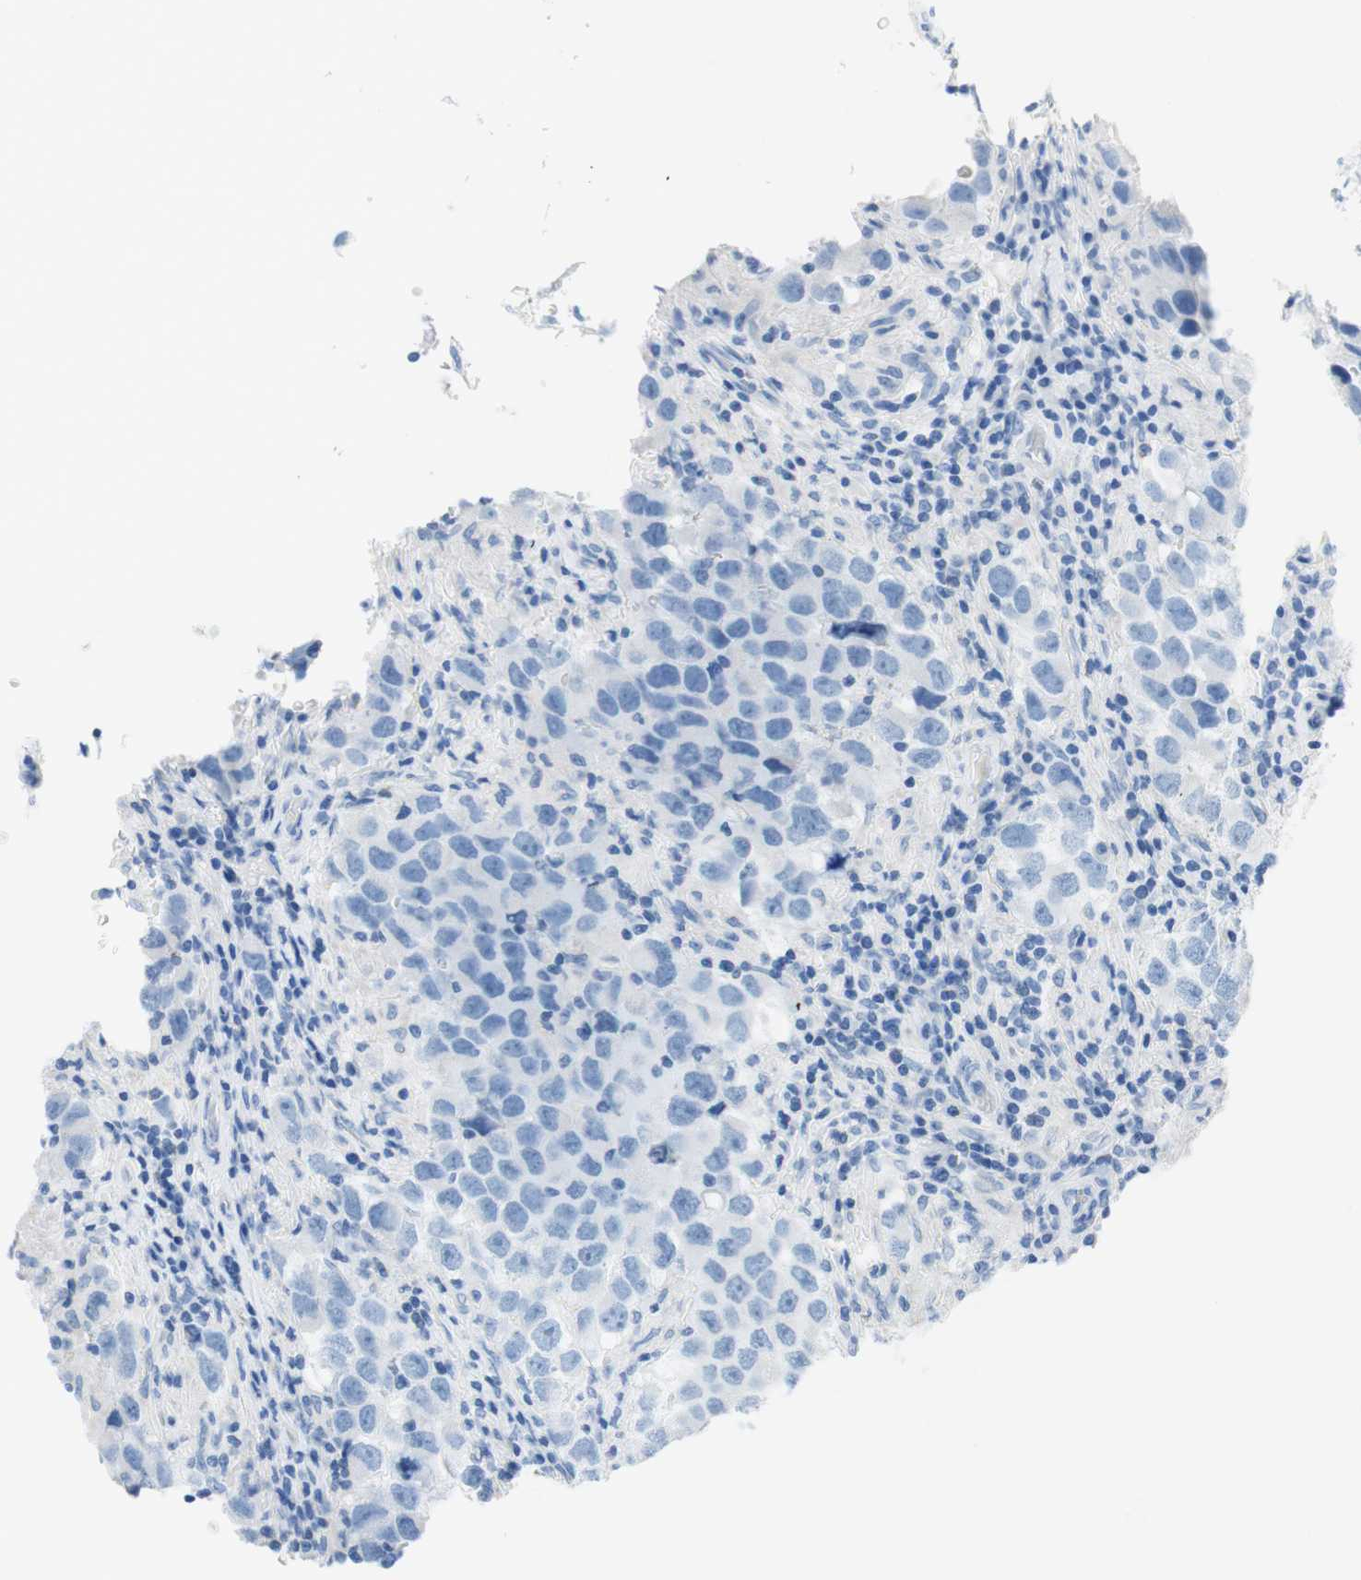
{"staining": {"intensity": "negative", "quantity": "none", "location": "none"}, "tissue": "testis cancer", "cell_type": "Tumor cells", "image_type": "cancer", "snomed": [{"axis": "morphology", "description": "Carcinoma, Embryonal, NOS"}, {"axis": "topography", "description": "Testis"}], "caption": "Tumor cells are negative for protein expression in human testis cancer.", "gene": "CEACAM1", "patient": {"sex": "male", "age": 21}}